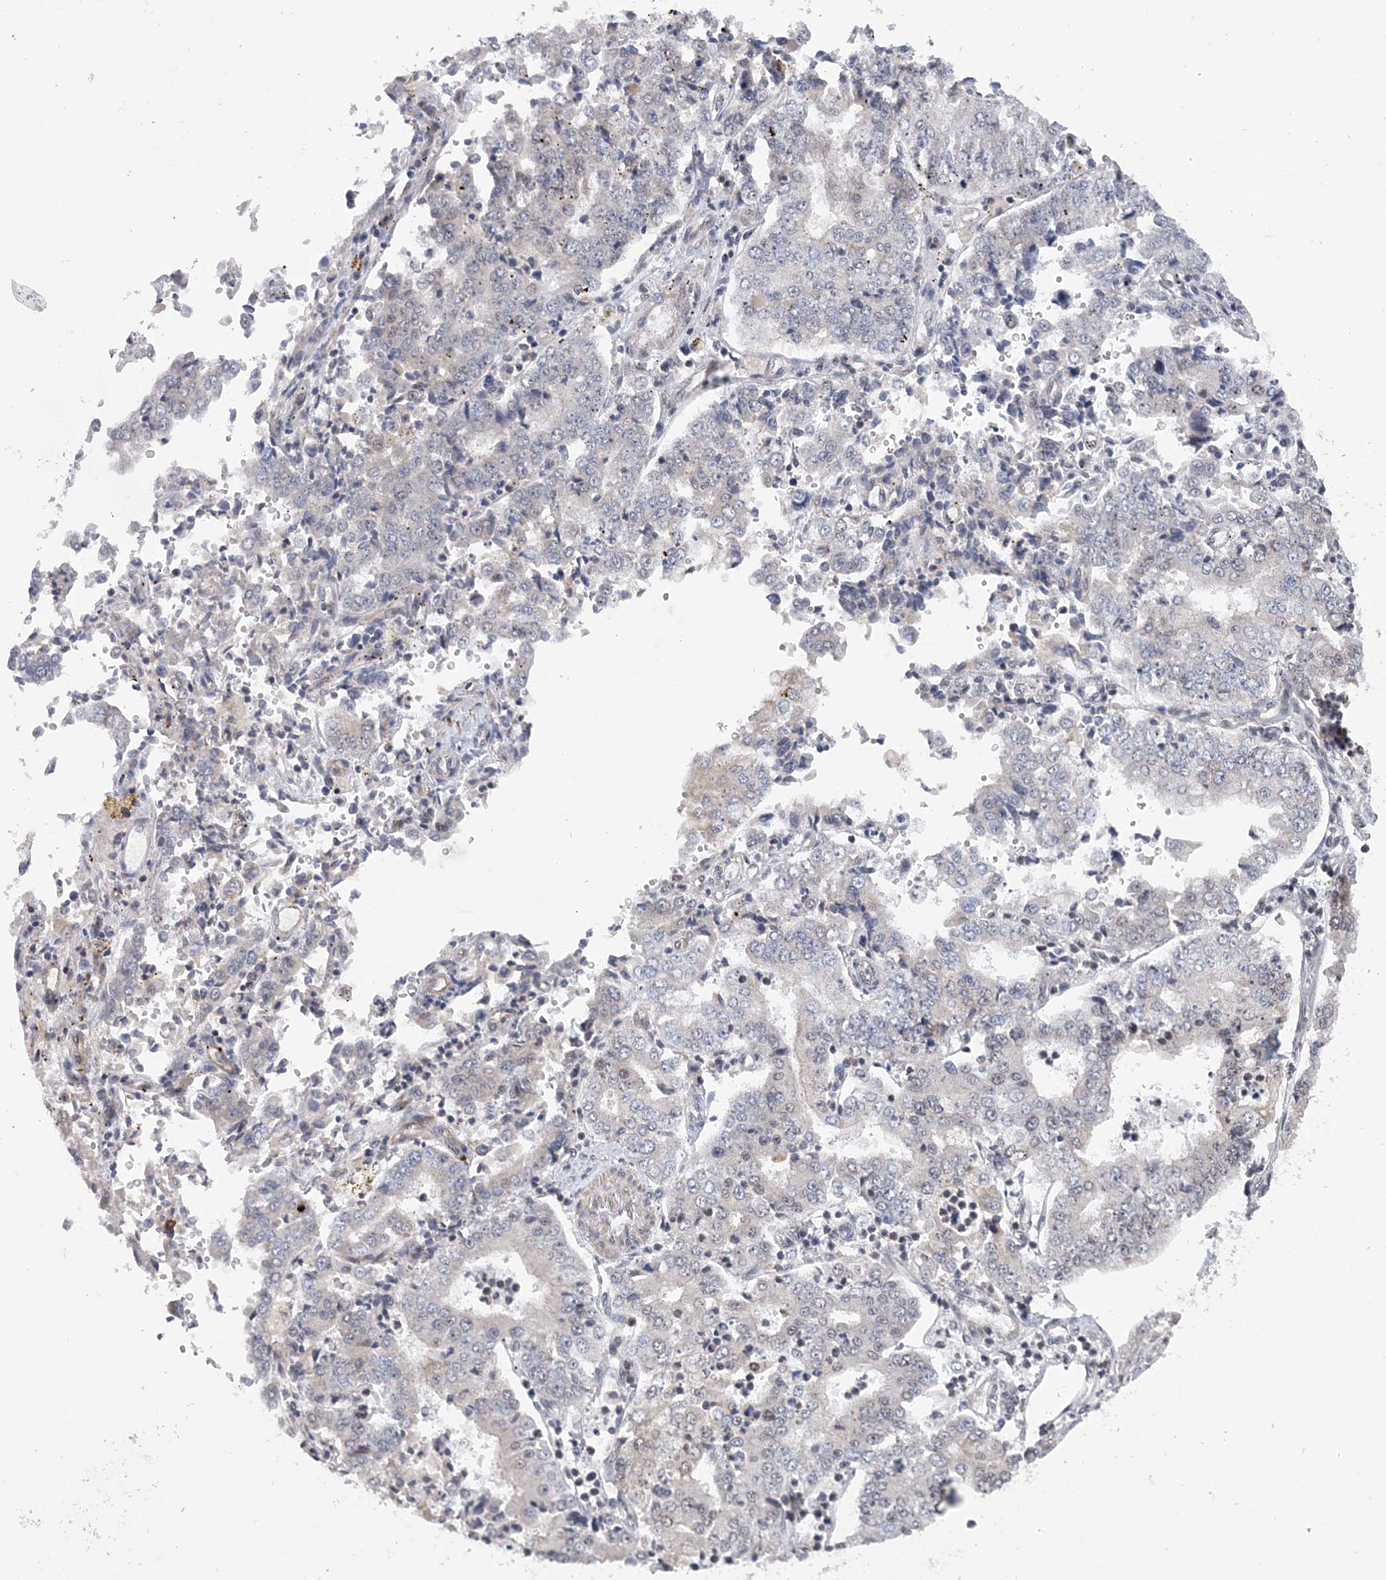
{"staining": {"intensity": "negative", "quantity": "none", "location": "none"}, "tissue": "stomach cancer", "cell_type": "Tumor cells", "image_type": "cancer", "snomed": [{"axis": "morphology", "description": "Adenocarcinoma, NOS"}, {"axis": "topography", "description": "Stomach"}], "caption": "A high-resolution photomicrograph shows immunohistochemistry (IHC) staining of stomach cancer (adenocarcinoma), which shows no significant staining in tumor cells.", "gene": "CCDC152", "patient": {"sex": "male", "age": 76}}